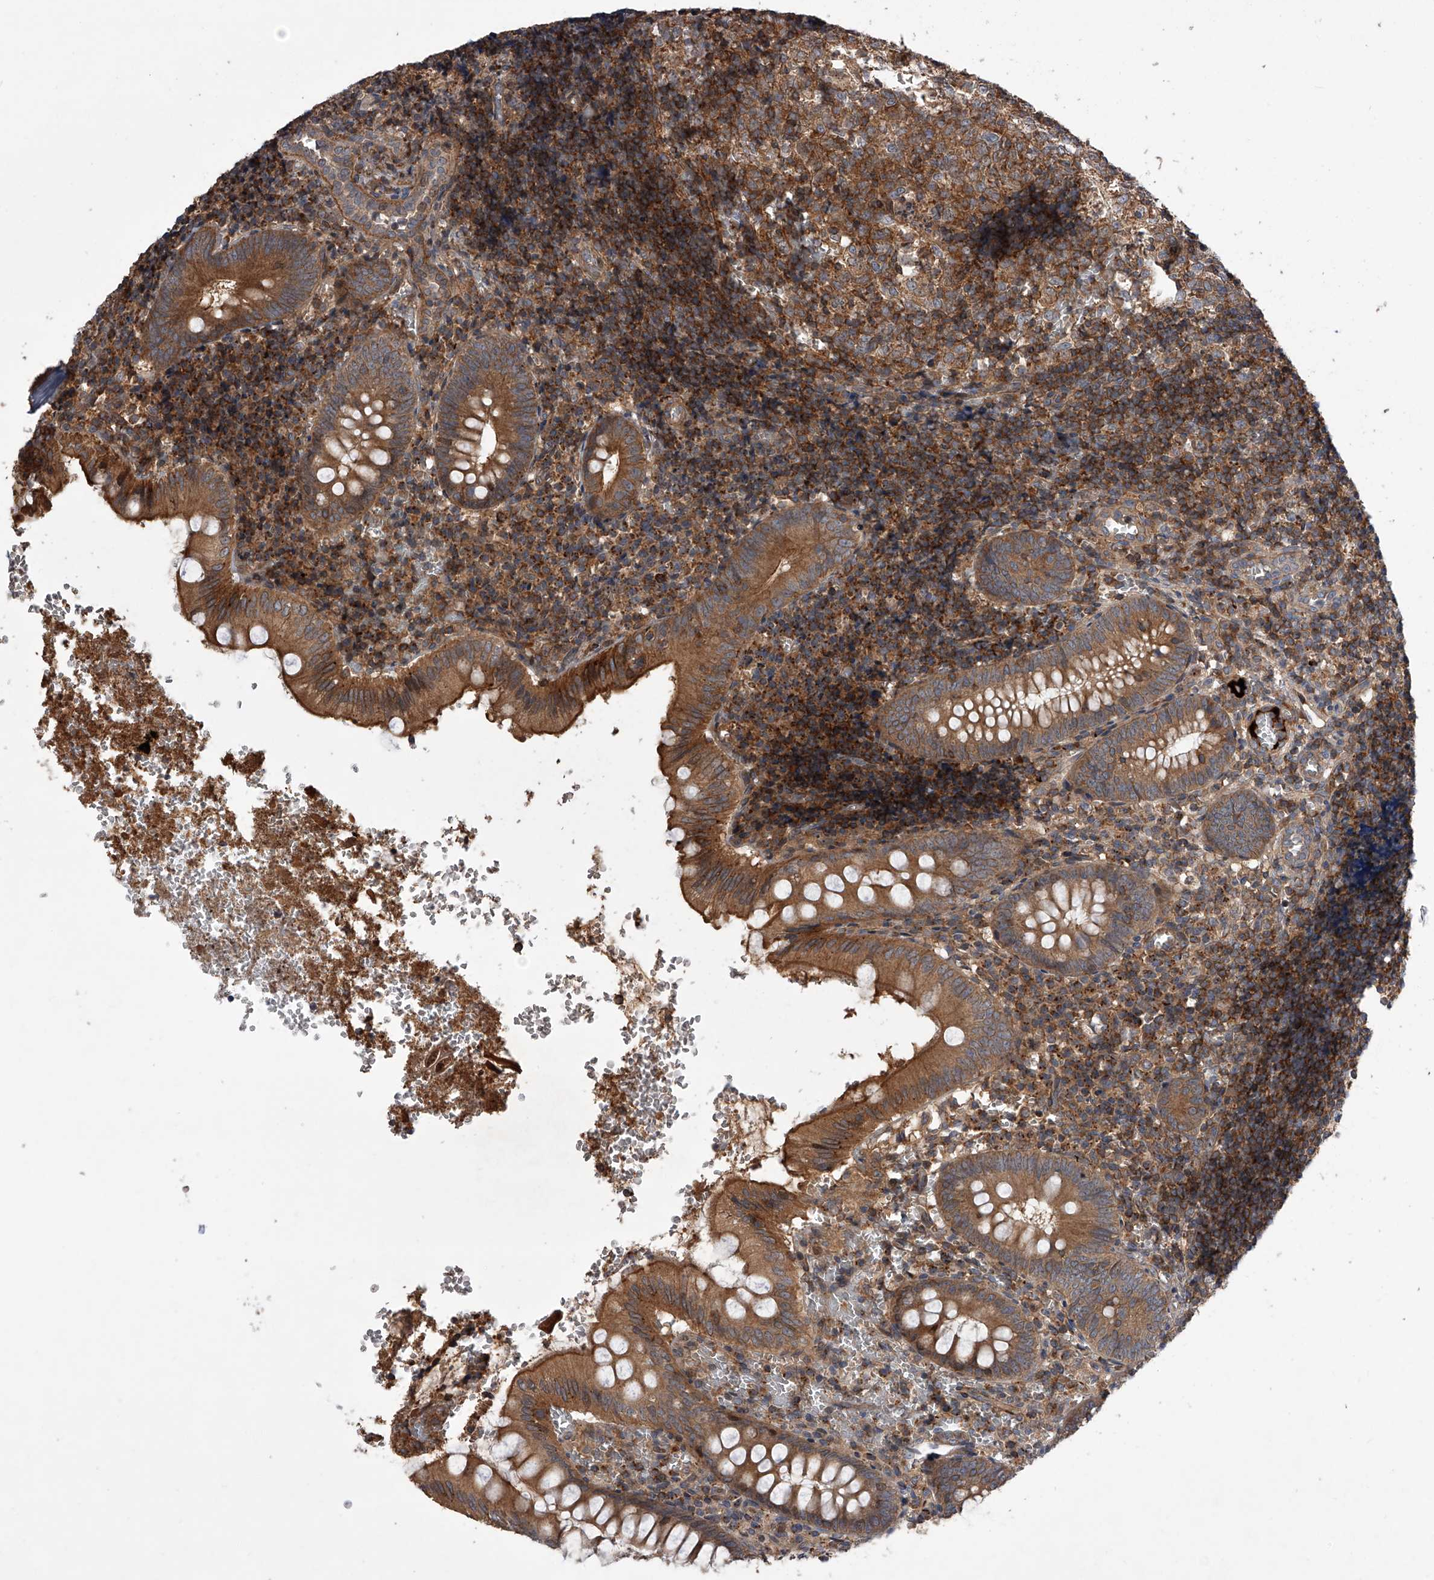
{"staining": {"intensity": "strong", "quantity": ">75%", "location": "cytoplasmic/membranous"}, "tissue": "appendix", "cell_type": "Glandular cells", "image_type": "normal", "snomed": [{"axis": "morphology", "description": "Normal tissue, NOS"}, {"axis": "topography", "description": "Appendix"}], "caption": "Strong cytoplasmic/membranous protein positivity is identified in about >75% of glandular cells in appendix. Using DAB (brown) and hematoxylin (blue) stains, captured at high magnification using brightfield microscopy.", "gene": "USP47", "patient": {"sex": "male", "age": 8}}